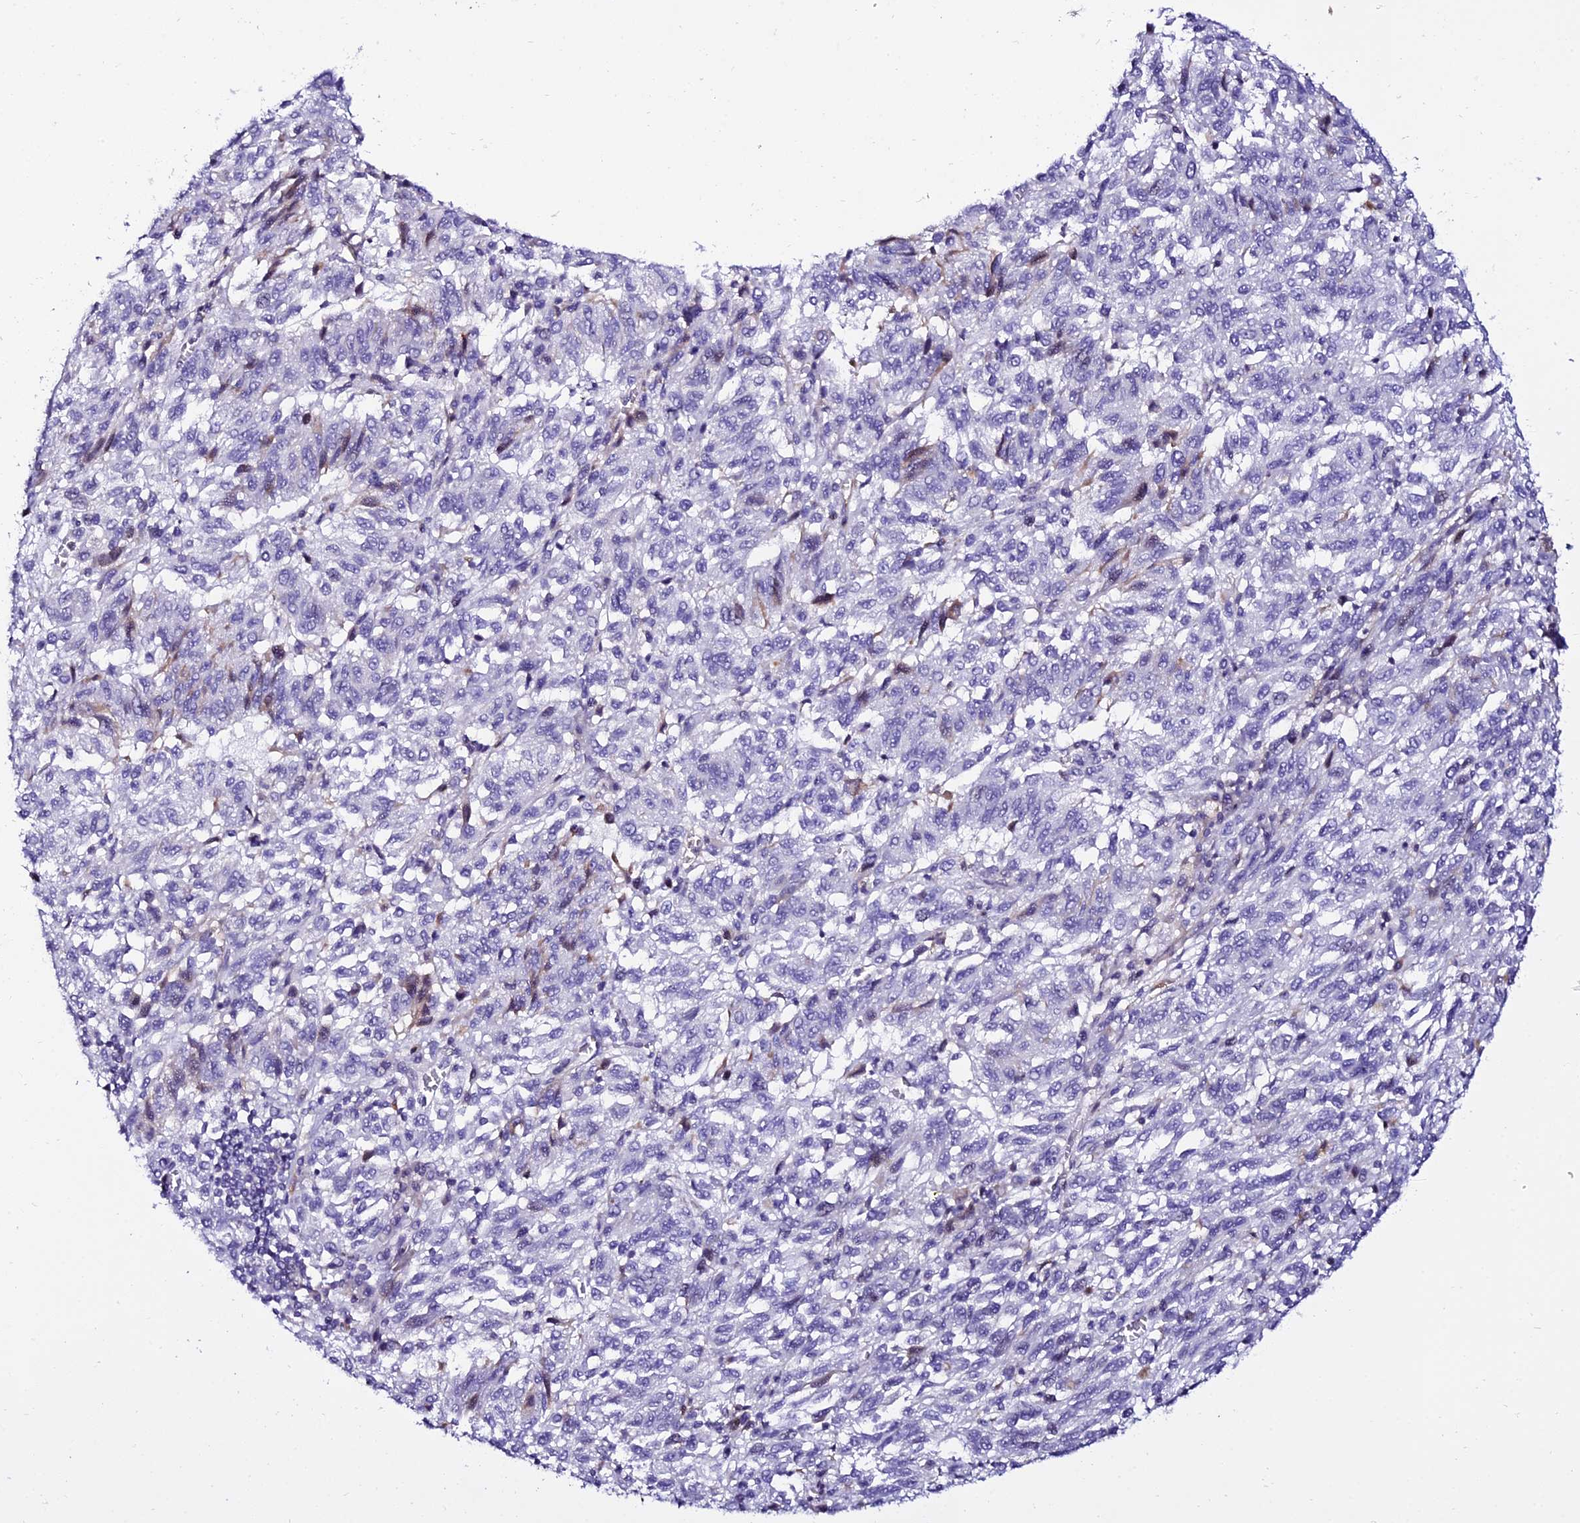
{"staining": {"intensity": "negative", "quantity": "none", "location": "none"}, "tissue": "melanoma", "cell_type": "Tumor cells", "image_type": "cancer", "snomed": [{"axis": "morphology", "description": "Malignant melanoma, Metastatic site"}, {"axis": "topography", "description": "Lung"}], "caption": "High power microscopy micrograph of an IHC micrograph of melanoma, revealing no significant staining in tumor cells.", "gene": "DEFB132", "patient": {"sex": "male", "age": 64}}